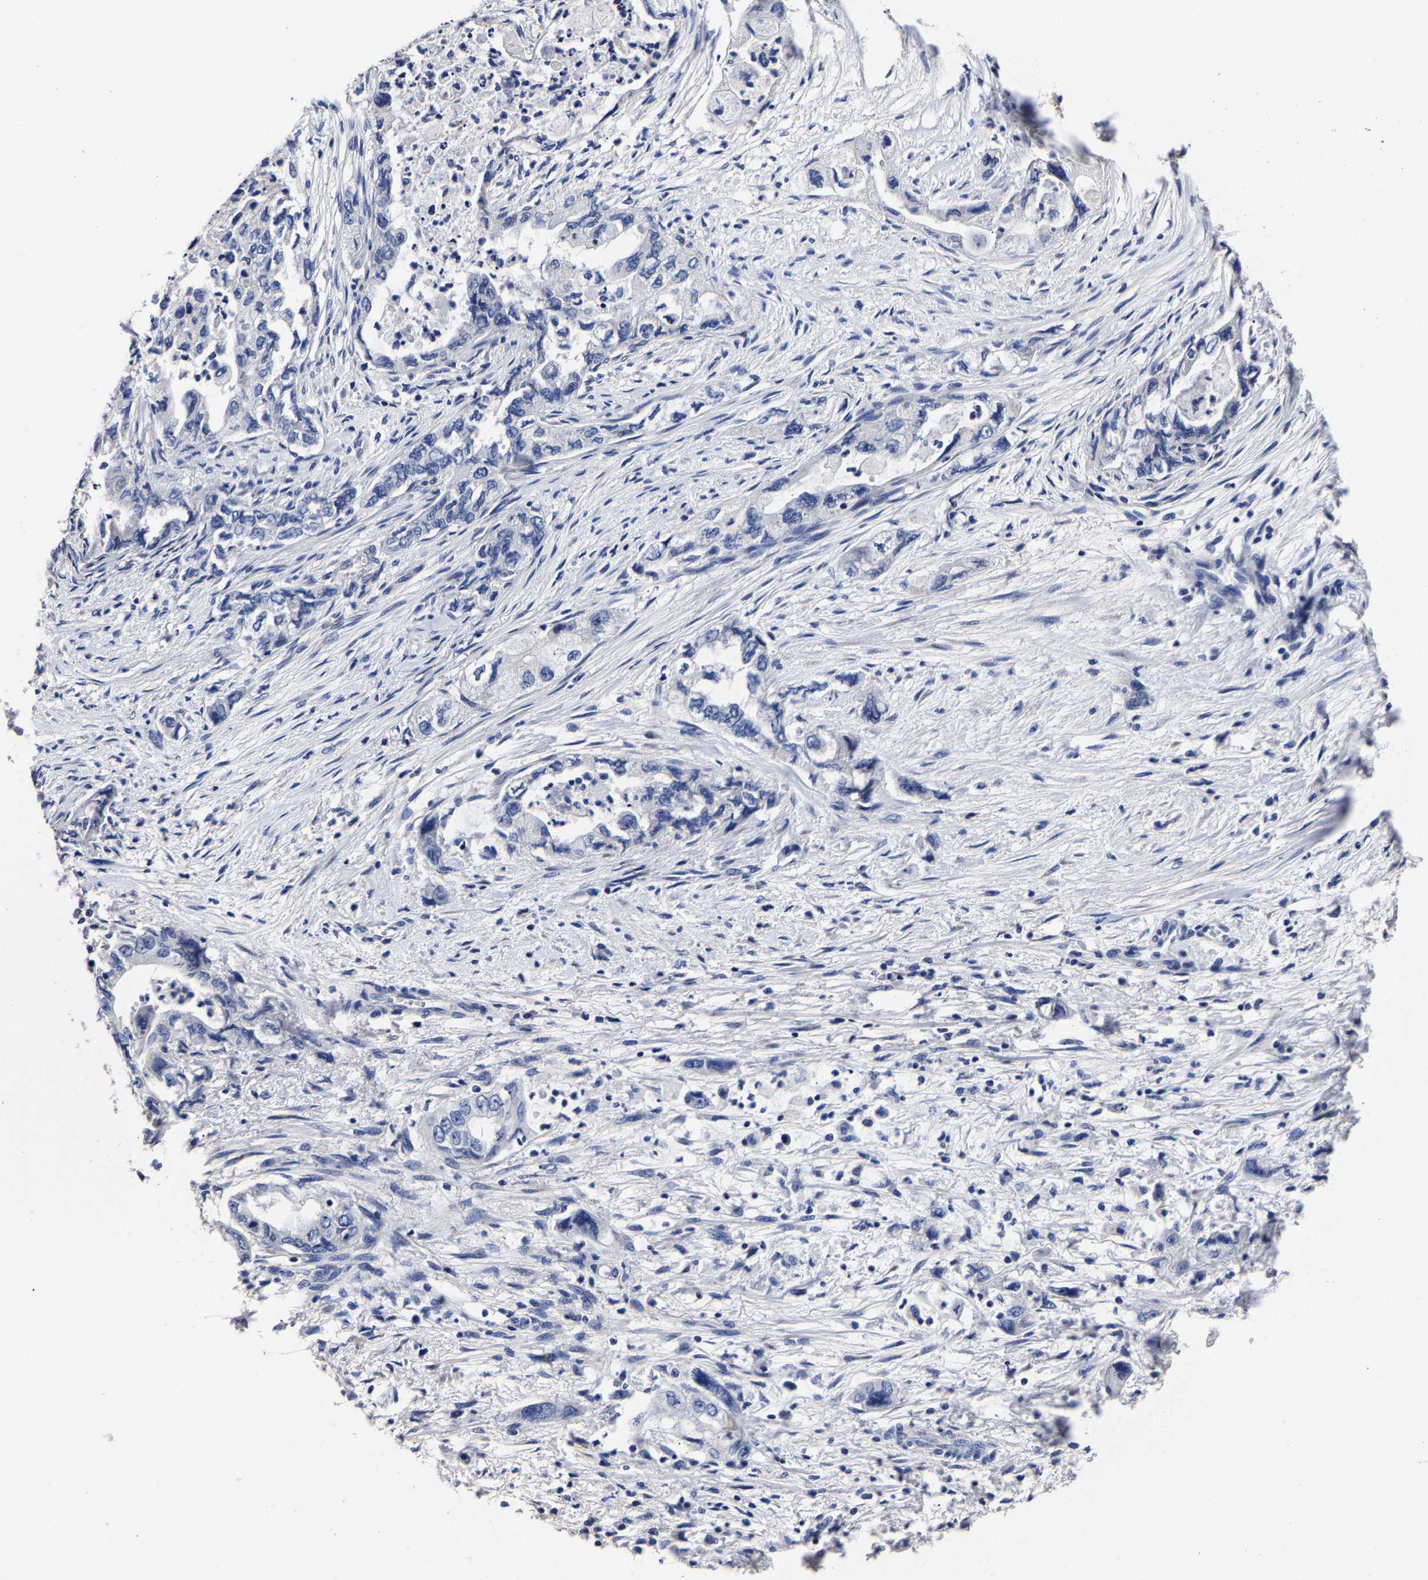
{"staining": {"intensity": "negative", "quantity": "none", "location": "none"}, "tissue": "pancreatic cancer", "cell_type": "Tumor cells", "image_type": "cancer", "snomed": [{"axis": "morphology", "description": "Adenocarcinoma, NOS"}, {"axis": "topography", "description": "Pancreas"}], "caption": "Tumor cells show no significant protein expression in pancreatic cancer (adenocarcinoma). The staining was performed using DAB (3,3'-diaminobenzidine) to visualize the protein expression in brown, while the nuclei were stained in blue with hematoxylin (Magnification: 20x).", "gene": "AKAP4", "patient": {"sex": "female", "age": 73}}